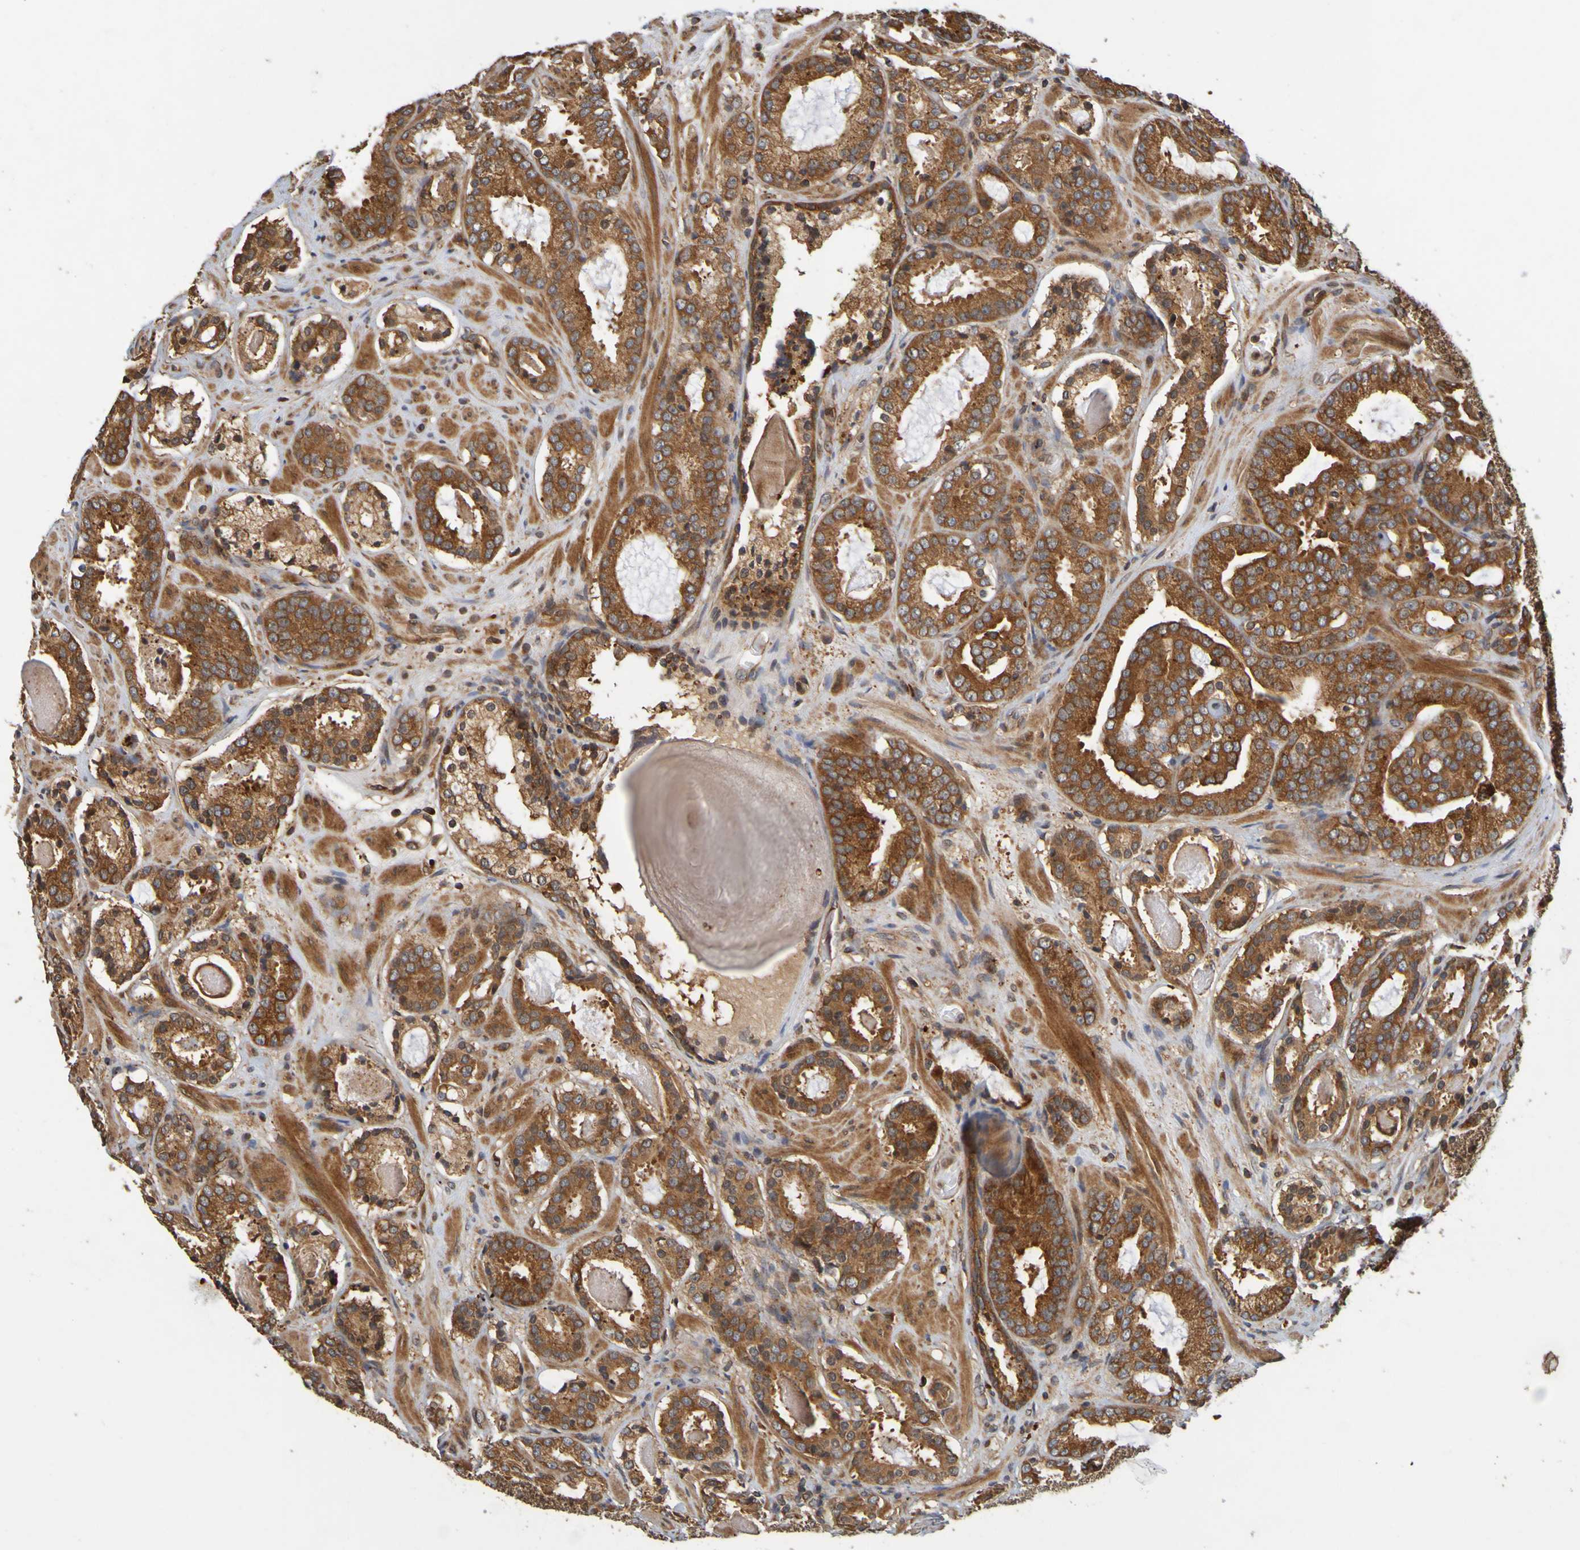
{"staining": {"intensity": "strong", "quantity": ">75%", "location": "cytoplasmic/membranous"}, "tissue": "prostate cancer", "cell_type": "Tumor cells", "image_type": "cancer", "snomed": [{"axis": "morphology", "description": "Adenocarcinoma, Low grade"}, {"axis": "topography", "description": "Prostate"}], "caption": "DAB immunohistochemical staining of human low-grade adenocarcinoma (prostate) demonstrates strong cytoplasmic/membranous protein expression in approximately >75% of tumor cells. (brown staining indicates protein expression, while blue staining denotes nuclei).", "gene": "OCRL", "patient": {"sex": "male", "age": 69}}